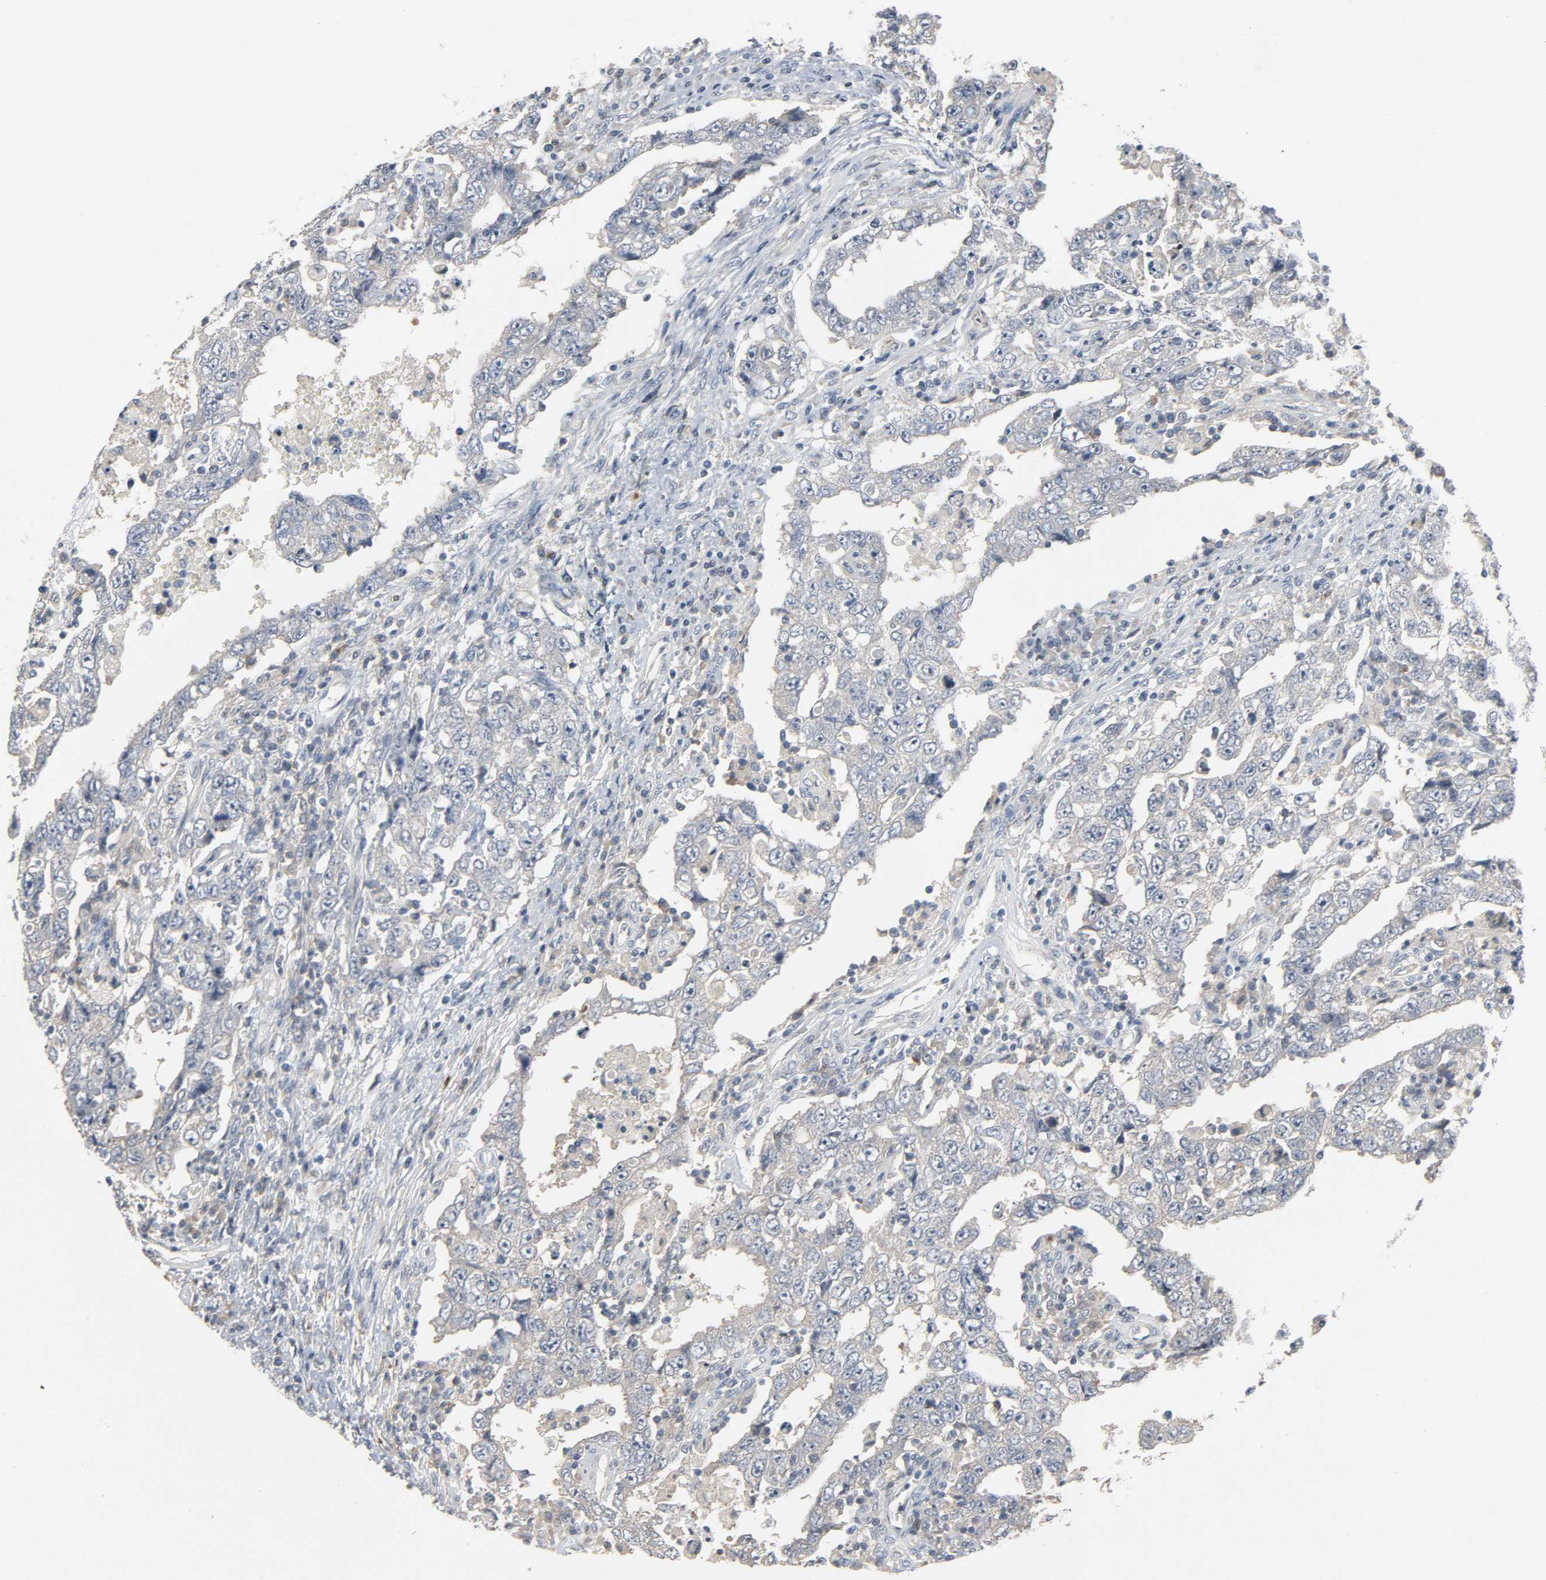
{"staining": {"intensity": "negative", "quantity": "none", "location": "none"}, "tissue": "testis cancer", "cell_type": "Tumor cells", "image_type": "cancer", "snomed": [{"axis": "morphology", "description": "Carcinoma, Embryonal, NOS"}, {"axis": "topography", "description": "Testis"}], "caption": "This is an immunohistochemistry histopathology image of human testis embryonal carcinoma. There is no expression in tumor cells.", "gene": "CD4", "patient": {"sex": "male", "age": 26}}